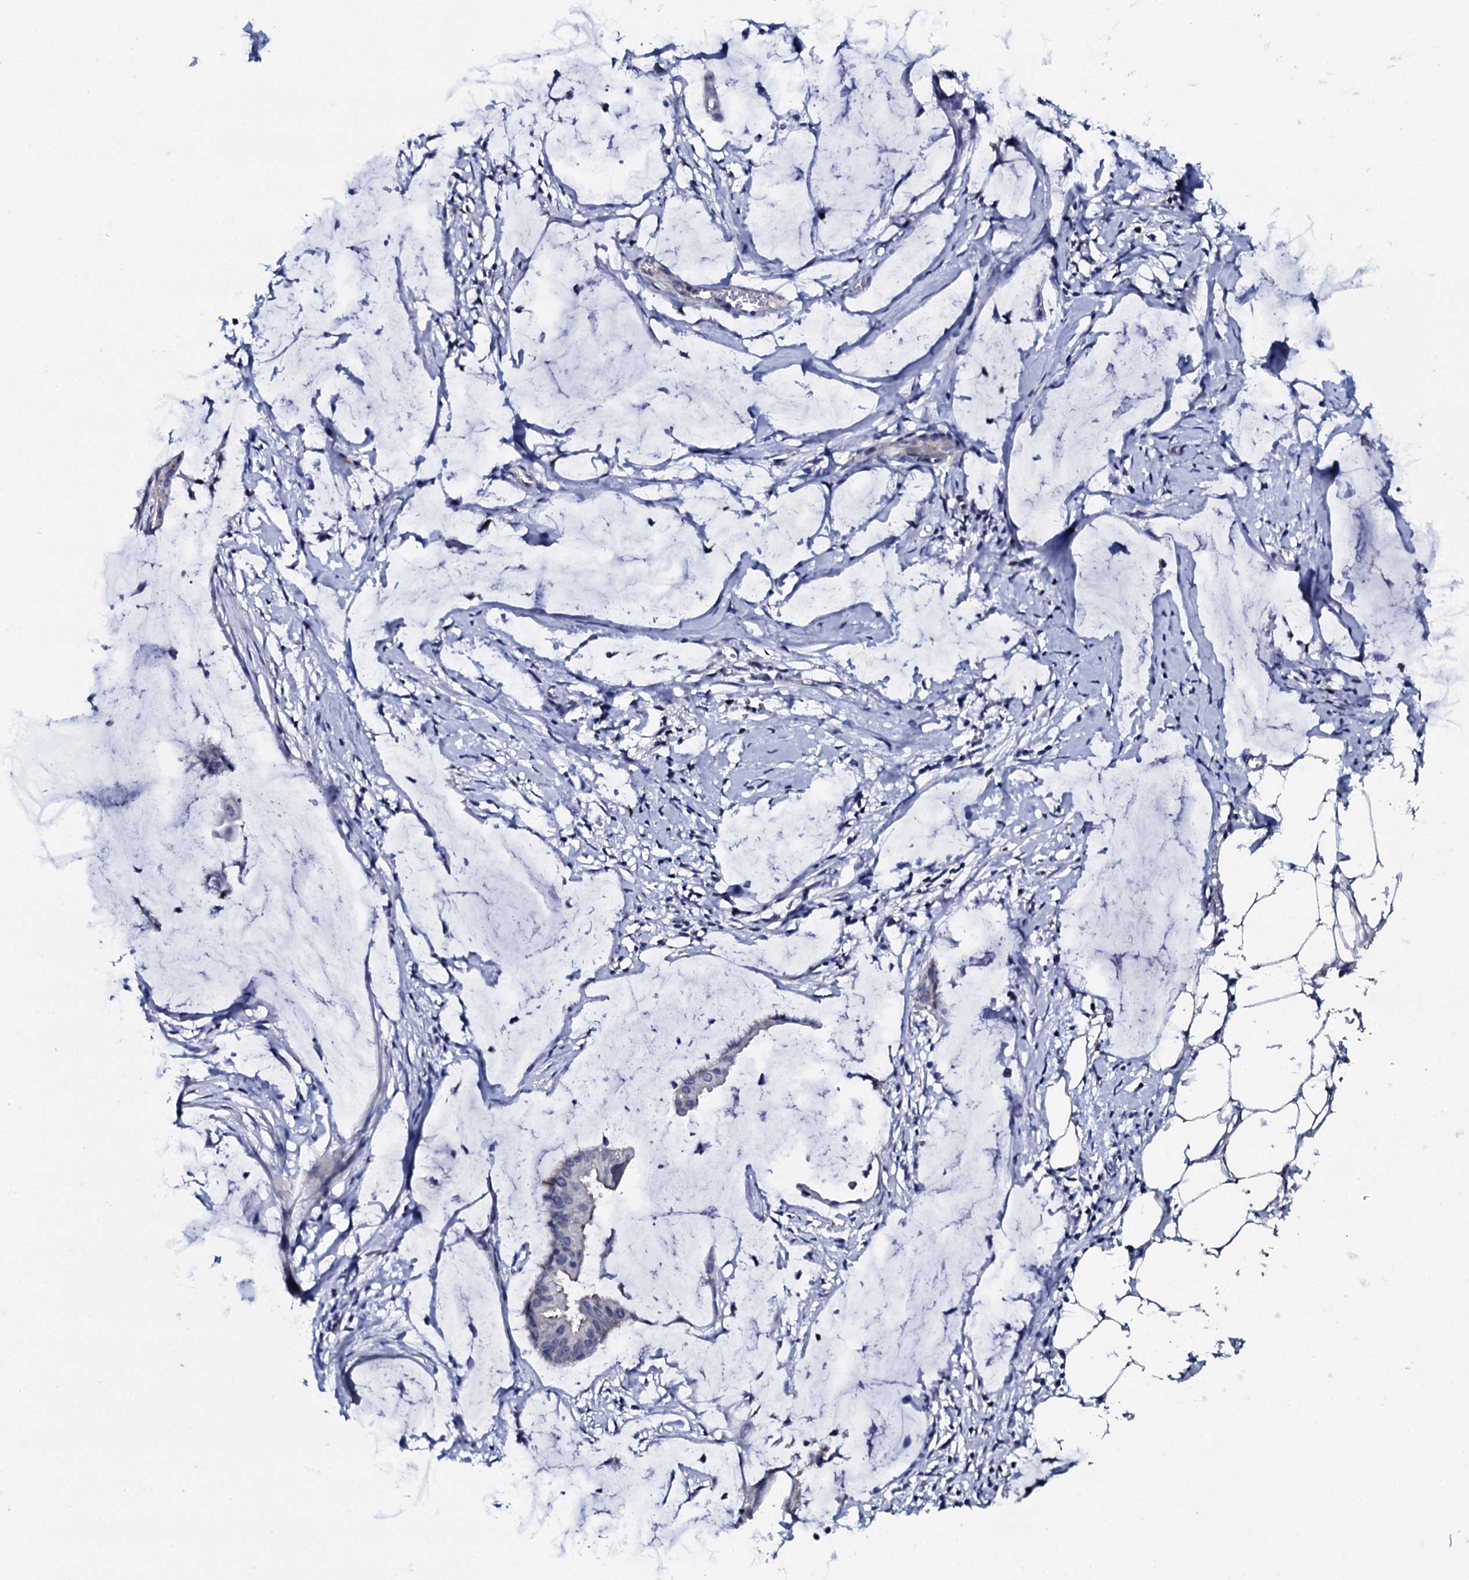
{"staining": {"intensity": "negative", "quantity": "none", "location": "none"}, "tissue": "ovarian cancer", "cell_type": "Tumor cells", "image_type": "cancer", "snomed": [{"axis": "morphology", "description": "Cystadenocarcinoma, mucinous, NOS"}, {"axis": "topography", "description": "Ovary"}], "caption": "An immunohistochemistry (IHC) image of ovarian mucinous cystadenocarcinoma is shown. There is no staining in tumor cells of ovarian mucinous cystadenocarcinoma. The staining is performed using DAB brown chromogen with nuclei counter-stained in using hematoxylin.", "gene": "NPM2", "patient": {"sex": "female", "age": 73}}